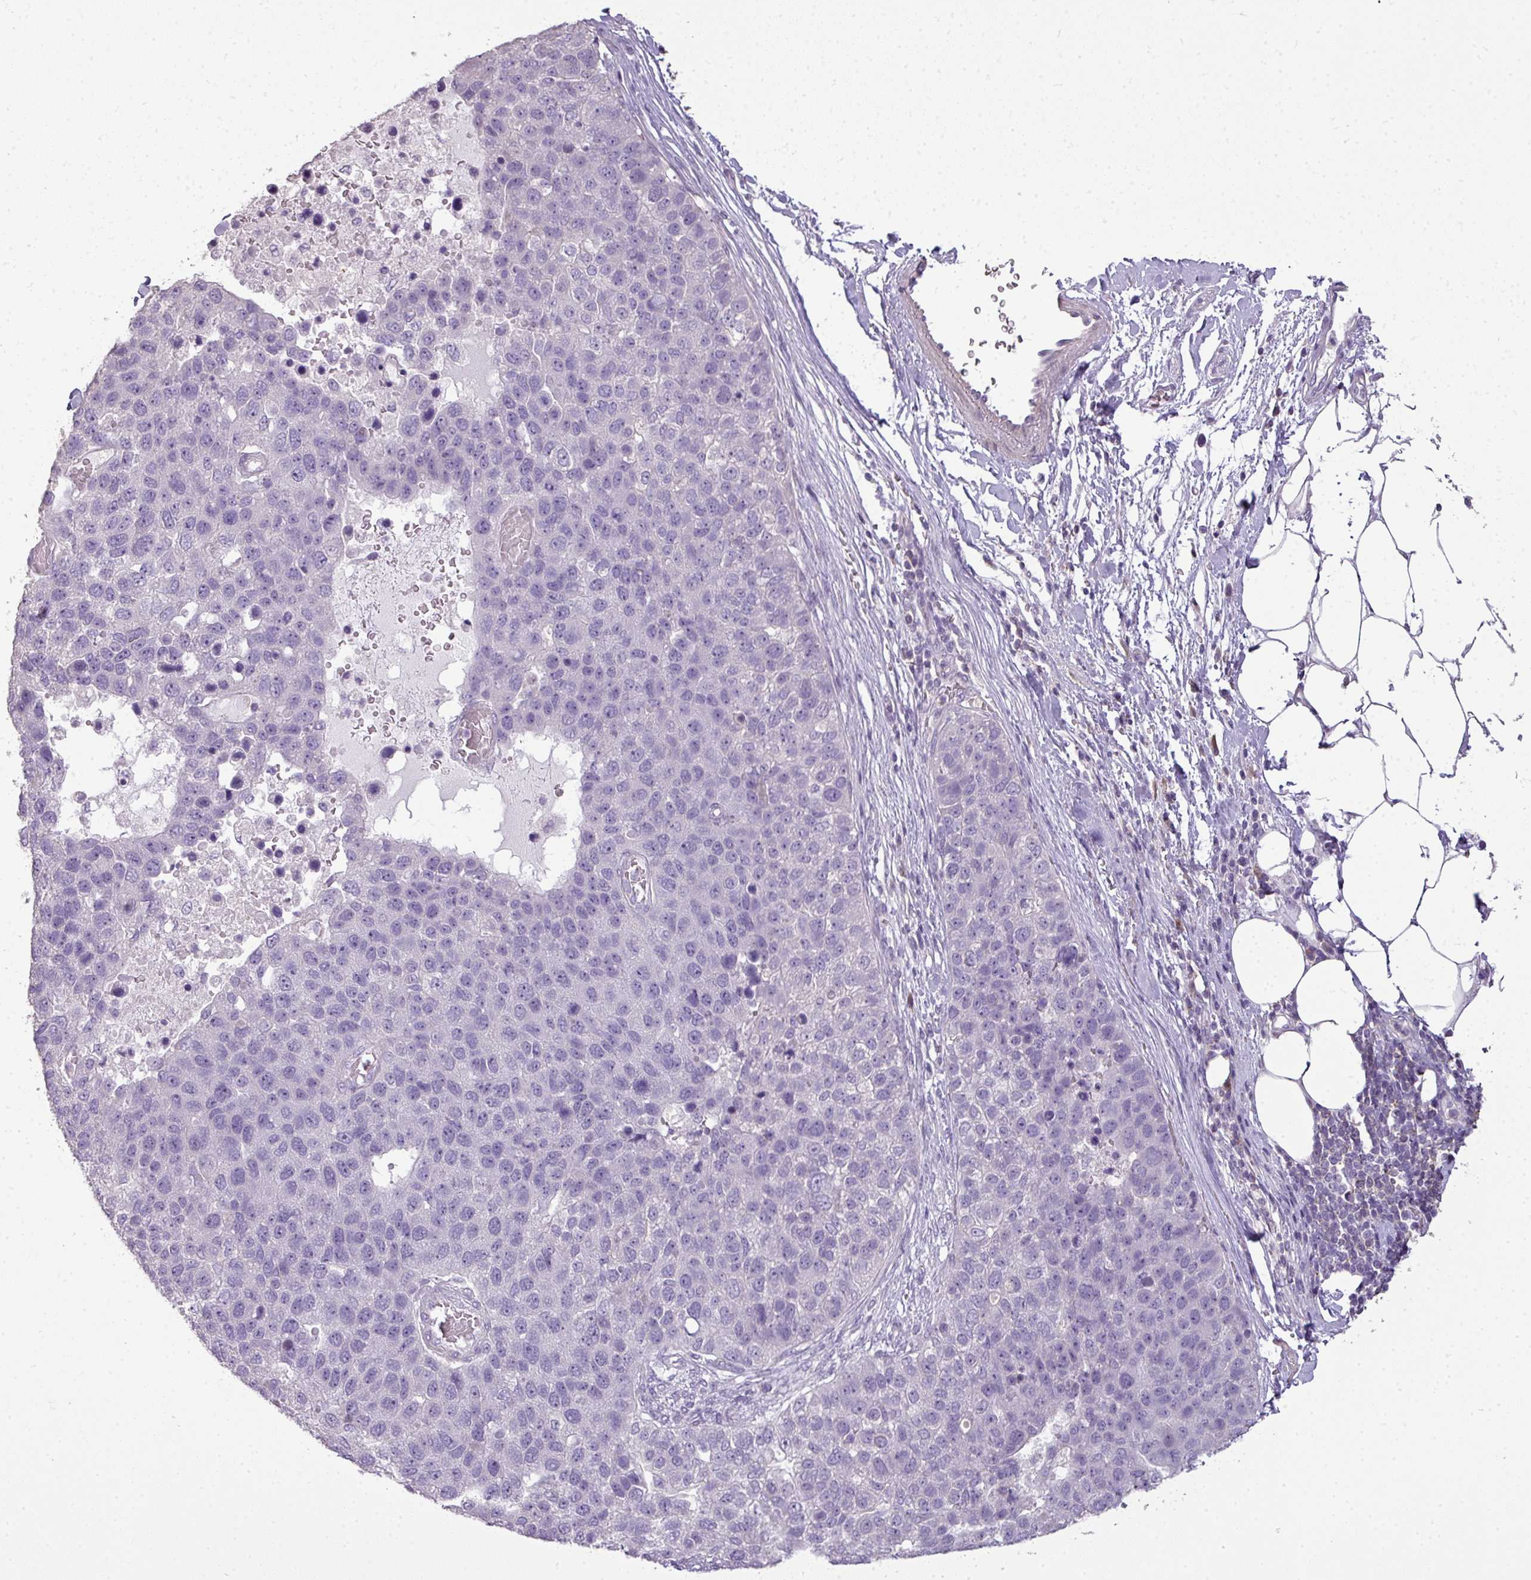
{"staining": {"intensity": "negative", "quantity": "none", "location": "none"}, "tissue": "pancreatic cancer", "cell_type": "Tumor cells", "image_type": "cancer", "snomed": [{"axis": "morphology", "description": "Adenocarcinoma, NOS"}, {"axis": "topography", "description": "Pancreas"}], "caption": "IHC micrograph of neoplastic tissue: human pancreatic adenocarcinoma stained with DAB (3,3'-diaminobenzidine) demonstrates no significant protein staining in tumor cells.", "gene": "LY9", "patient": {"sex": "female", "age": 61}}